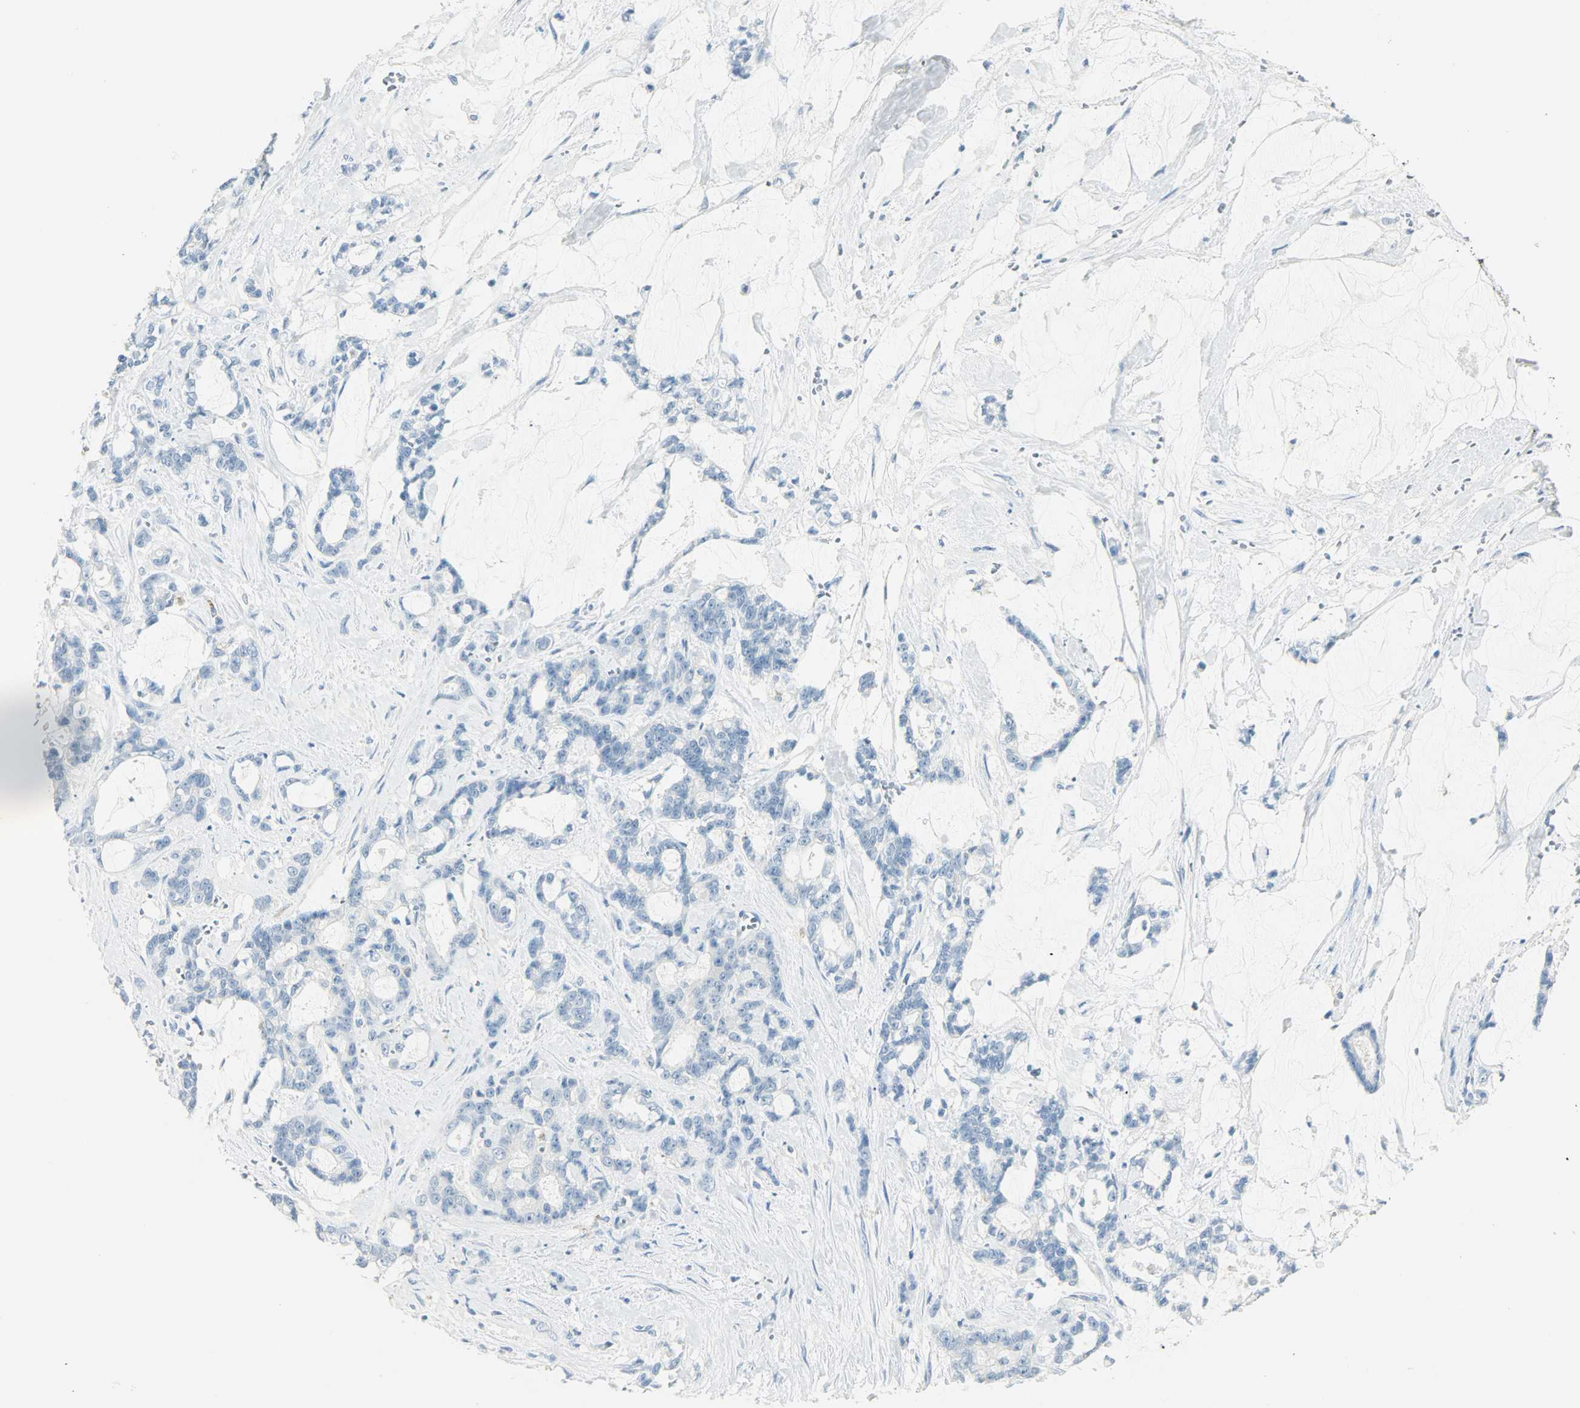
{"staining": {"intensity": "negative", "quantity": "none", "location": "none"}, "tissue": "pancreatic cancer", "cell_type": "Tumor cells", "image_type": "cancer", "snomed": [{"axis": "morphology", "description": "Adenocarcinoma, NOS"}, {"axis": "topography", "description": "Pancreas"}], "caption": "IHC of pancreatic cancer reveals no staining in tumor cells.", "gene": "PTPN6", "patient": {"sex": "female", "age": 73}}